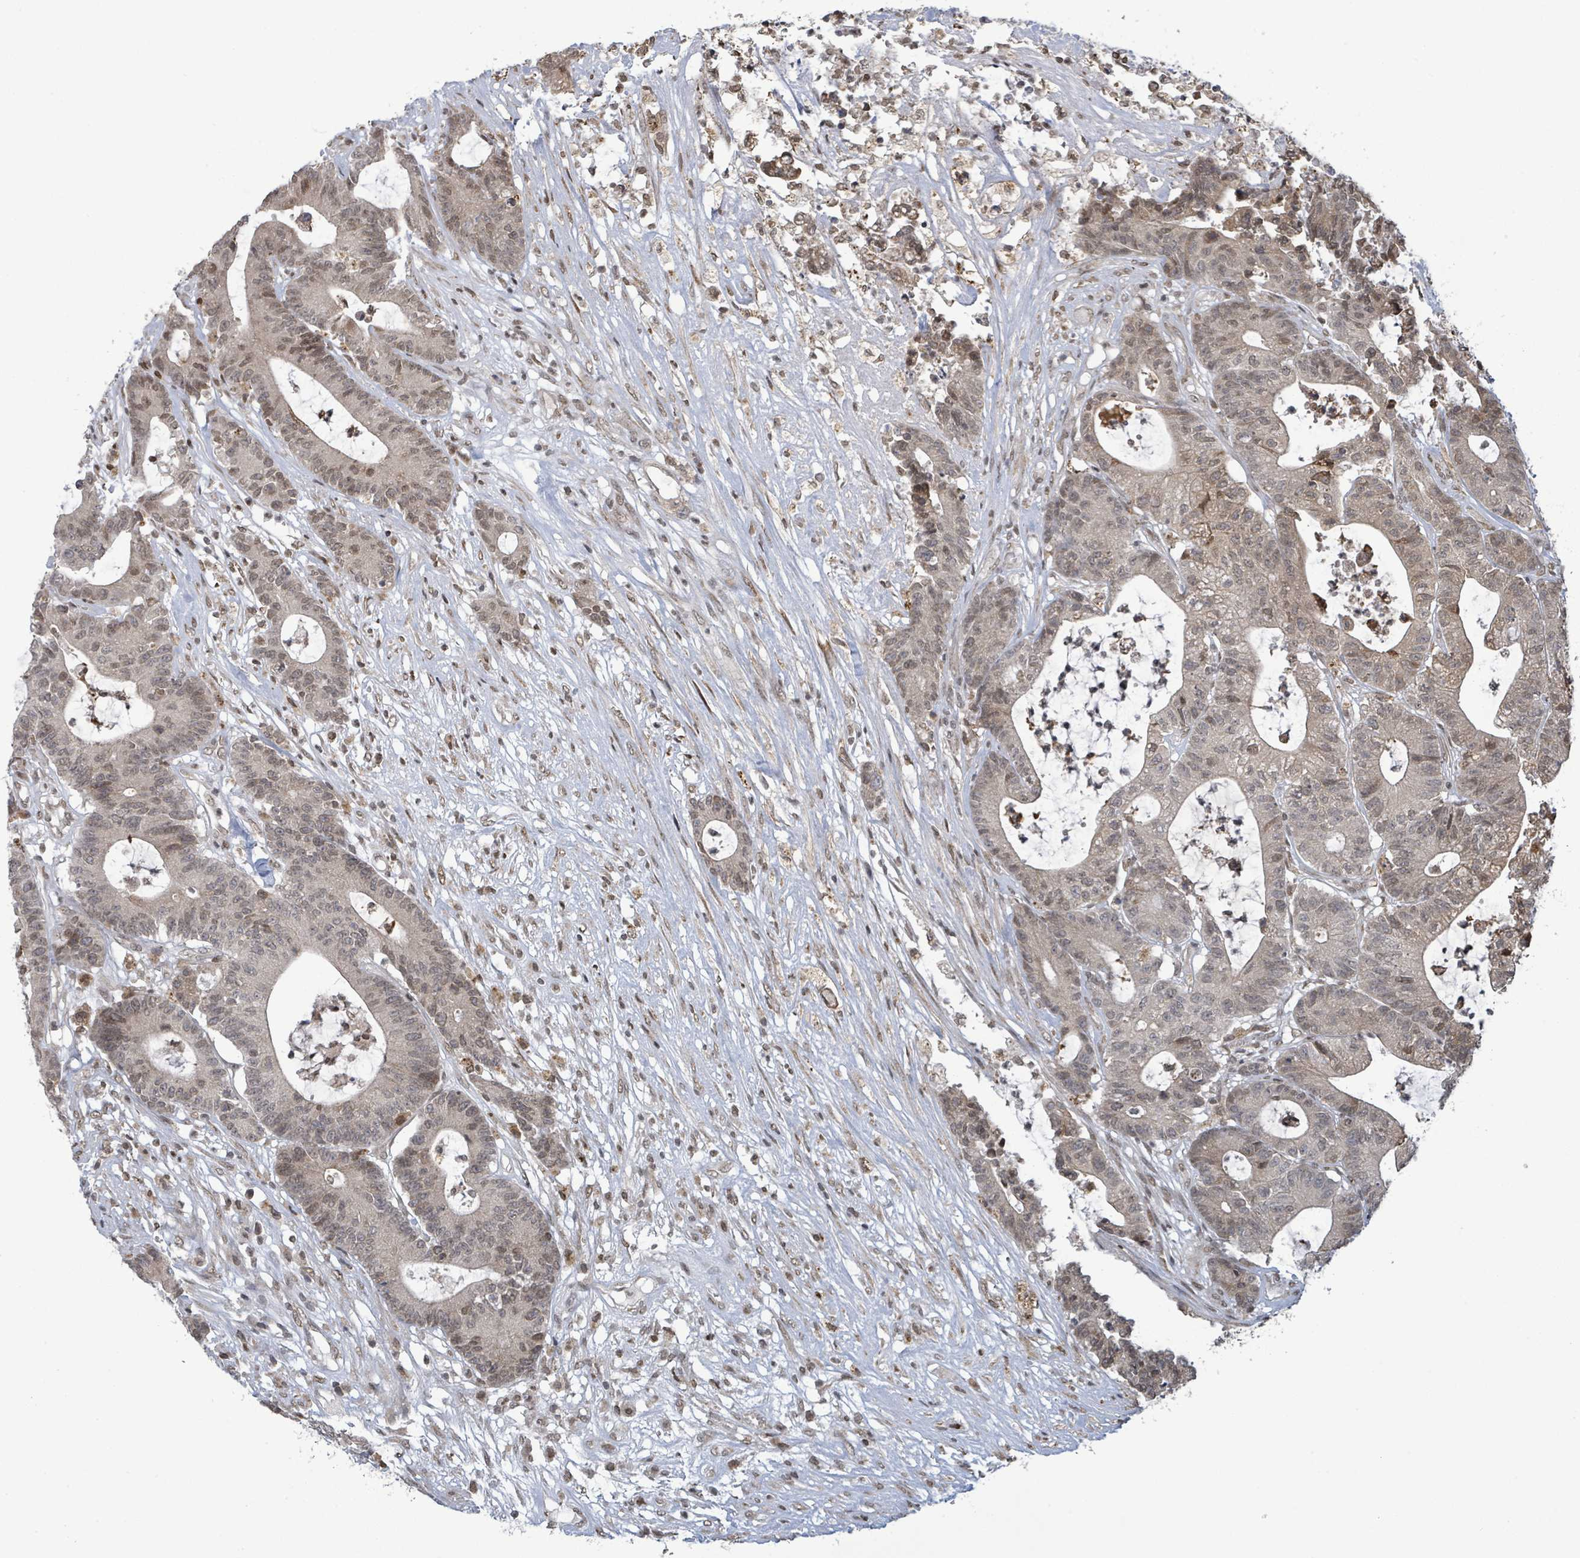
{"staining": {"intensity": "weak", "quantity": ">75%", "location": "cytoplasmic/membranous,nuclear"}, "tissue": "colorectal cancer", "cell_type": "Tumor cells", "image_type": "cancer", "snomed": [{"axis": "morphology", "description": "Adenocarcinoma, NOS"}, {"axis": "topography", "description": "Colon"}], "caption": "Protein staining shows weak cytoplasmic/membranous and nuclear expression in about >75% of tumor cells in adenocarcinoma (colorectal).", "gene": "SBF2", "patient": {"sex": "female", "age": 84}}